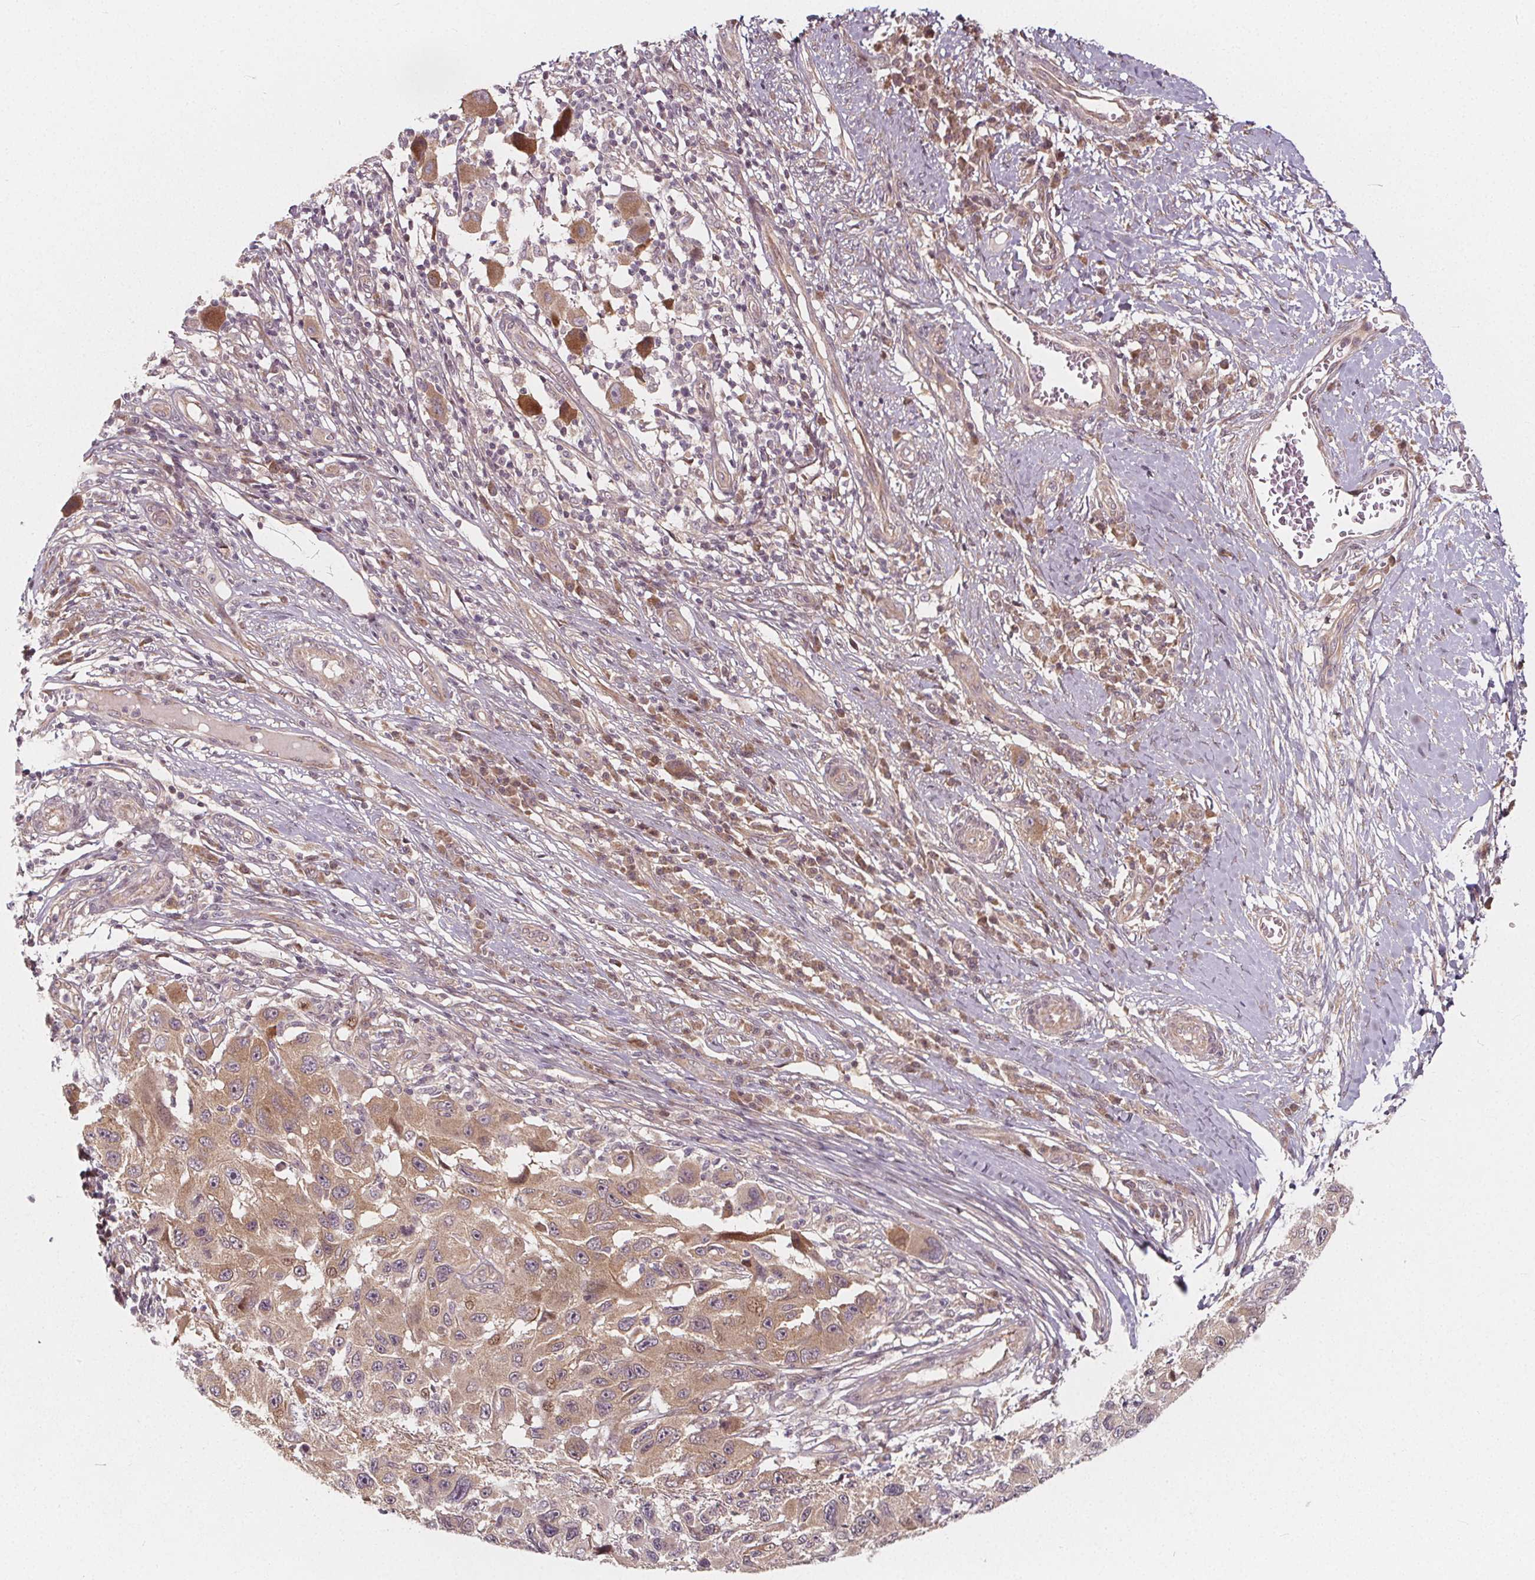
{"staining": {"intensity": "moderate", "quantity": "25%-75%", "location": "cytoplasmic/membranous,nuclear"}, "tissue": "melanoma", "cell_type": "Tumor cells", "image_type": "cancer", "snomed": [{"axis": "morphology", "description": "Malignant melanoma, NOS"}, {"axis": "topography", "description": "Skin"}], "caption": "The image shows a brown stain indicating the presence of a protein in the cytoplasmic/membranous and nuclear of tumor cells in melanoma. (DAB IHC with brightfield microscopy, high magnification).", "gene": "AKT1S1", "patient": {"sex": "male", "age": 53}}